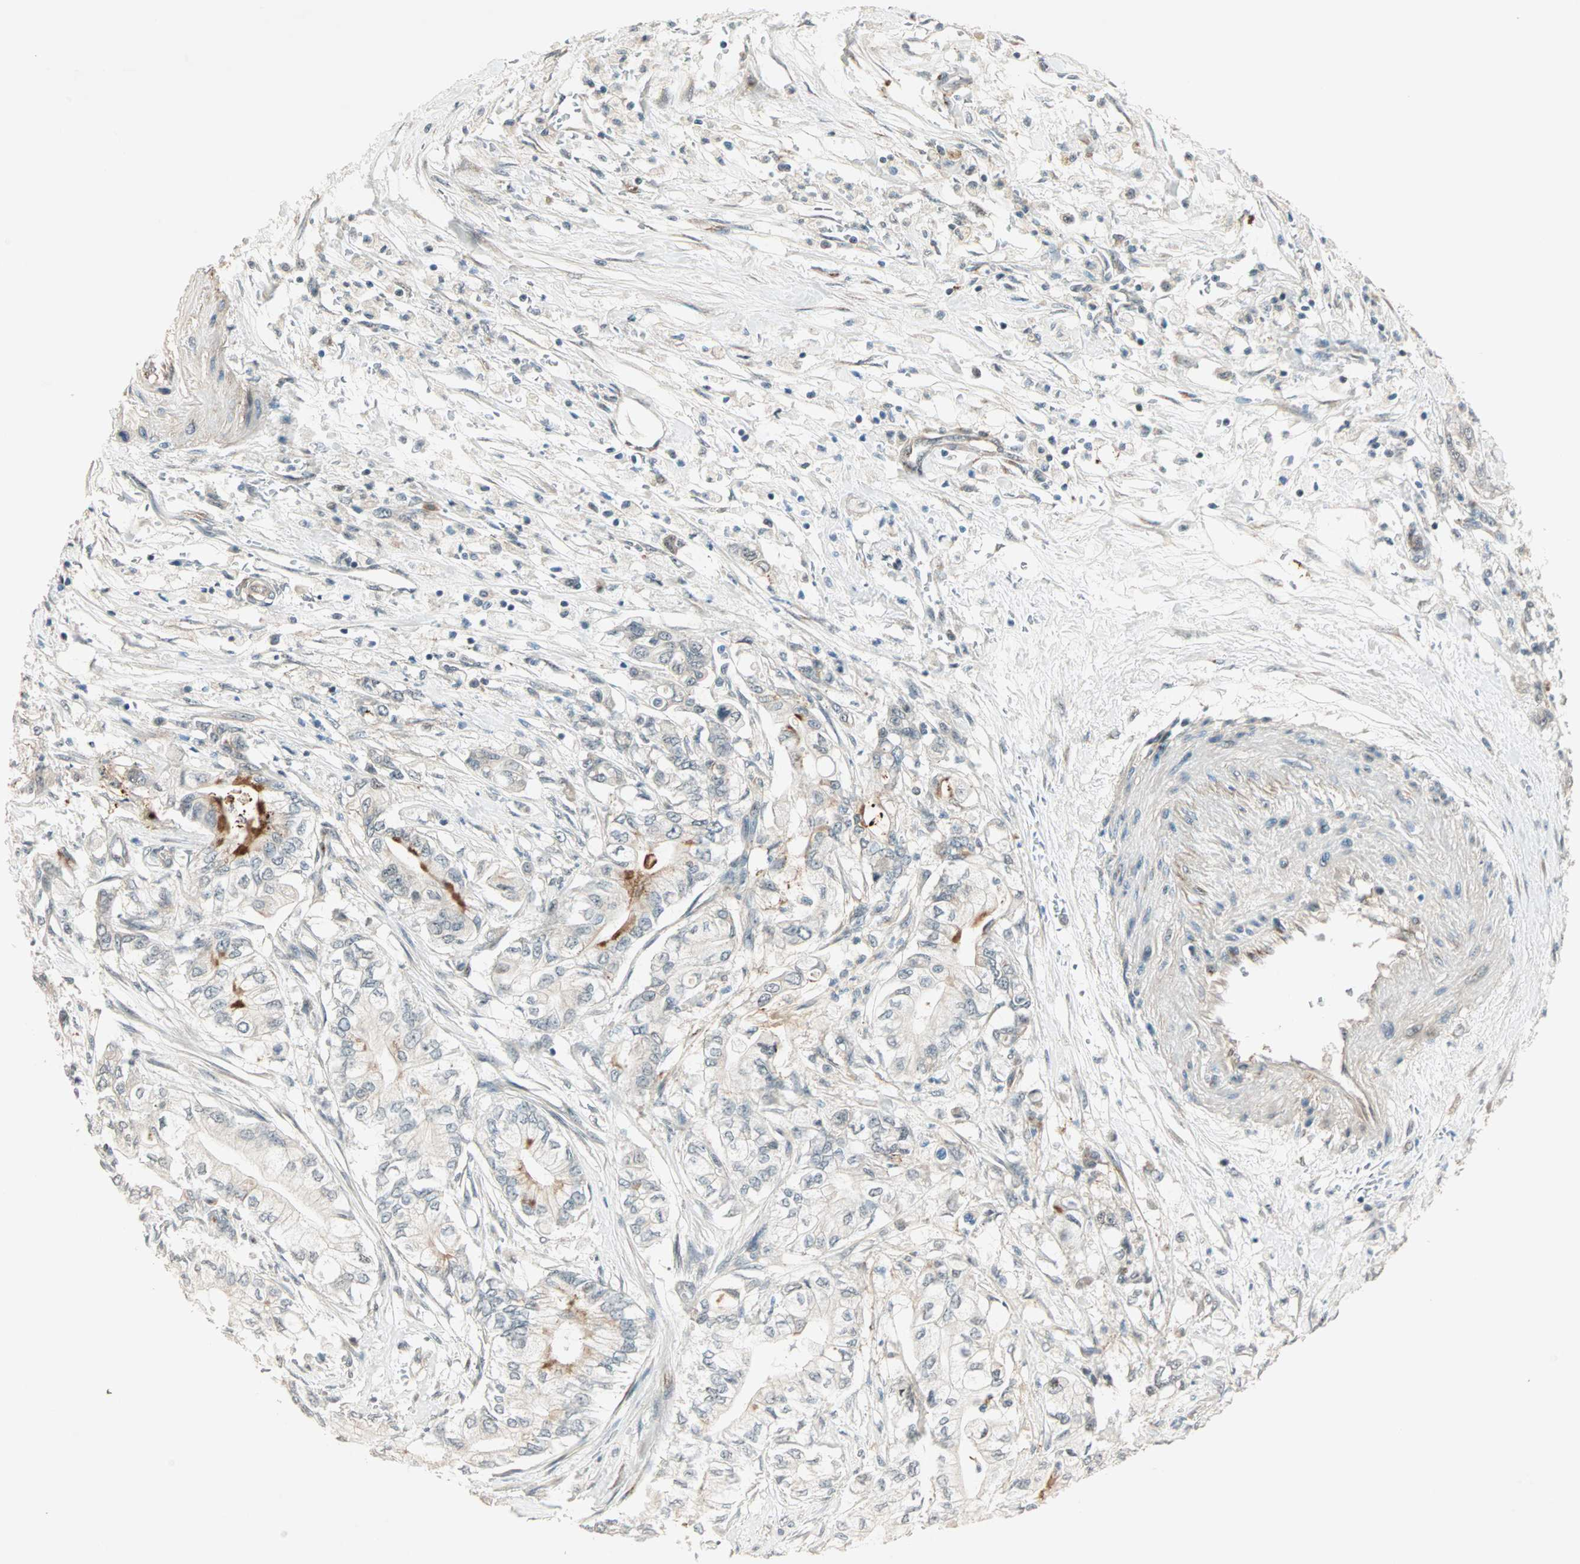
{"staining": {"intensity": "weak", "quantity": "<25%", "location": "cytoplasmic/membranous"}, "tissue": "pancreatic cancer", "cell_type": "Tumor cells", "image_type": "cancer", "snomed": [{"axis": "morphology", "description": "Adenocarcinoma, NOS"}, {"axis": "topography", "description": "Pancreas"}], "caption": "Immunohistochemistry micrograph of neoplastic tissue: pancreatic cancer (adenocarcinoma) stained with DAB demonstrates no significant protein staining in tumor cells.", "gene": "PRDM2", "patient": {"sex": "male", "age": 70}}